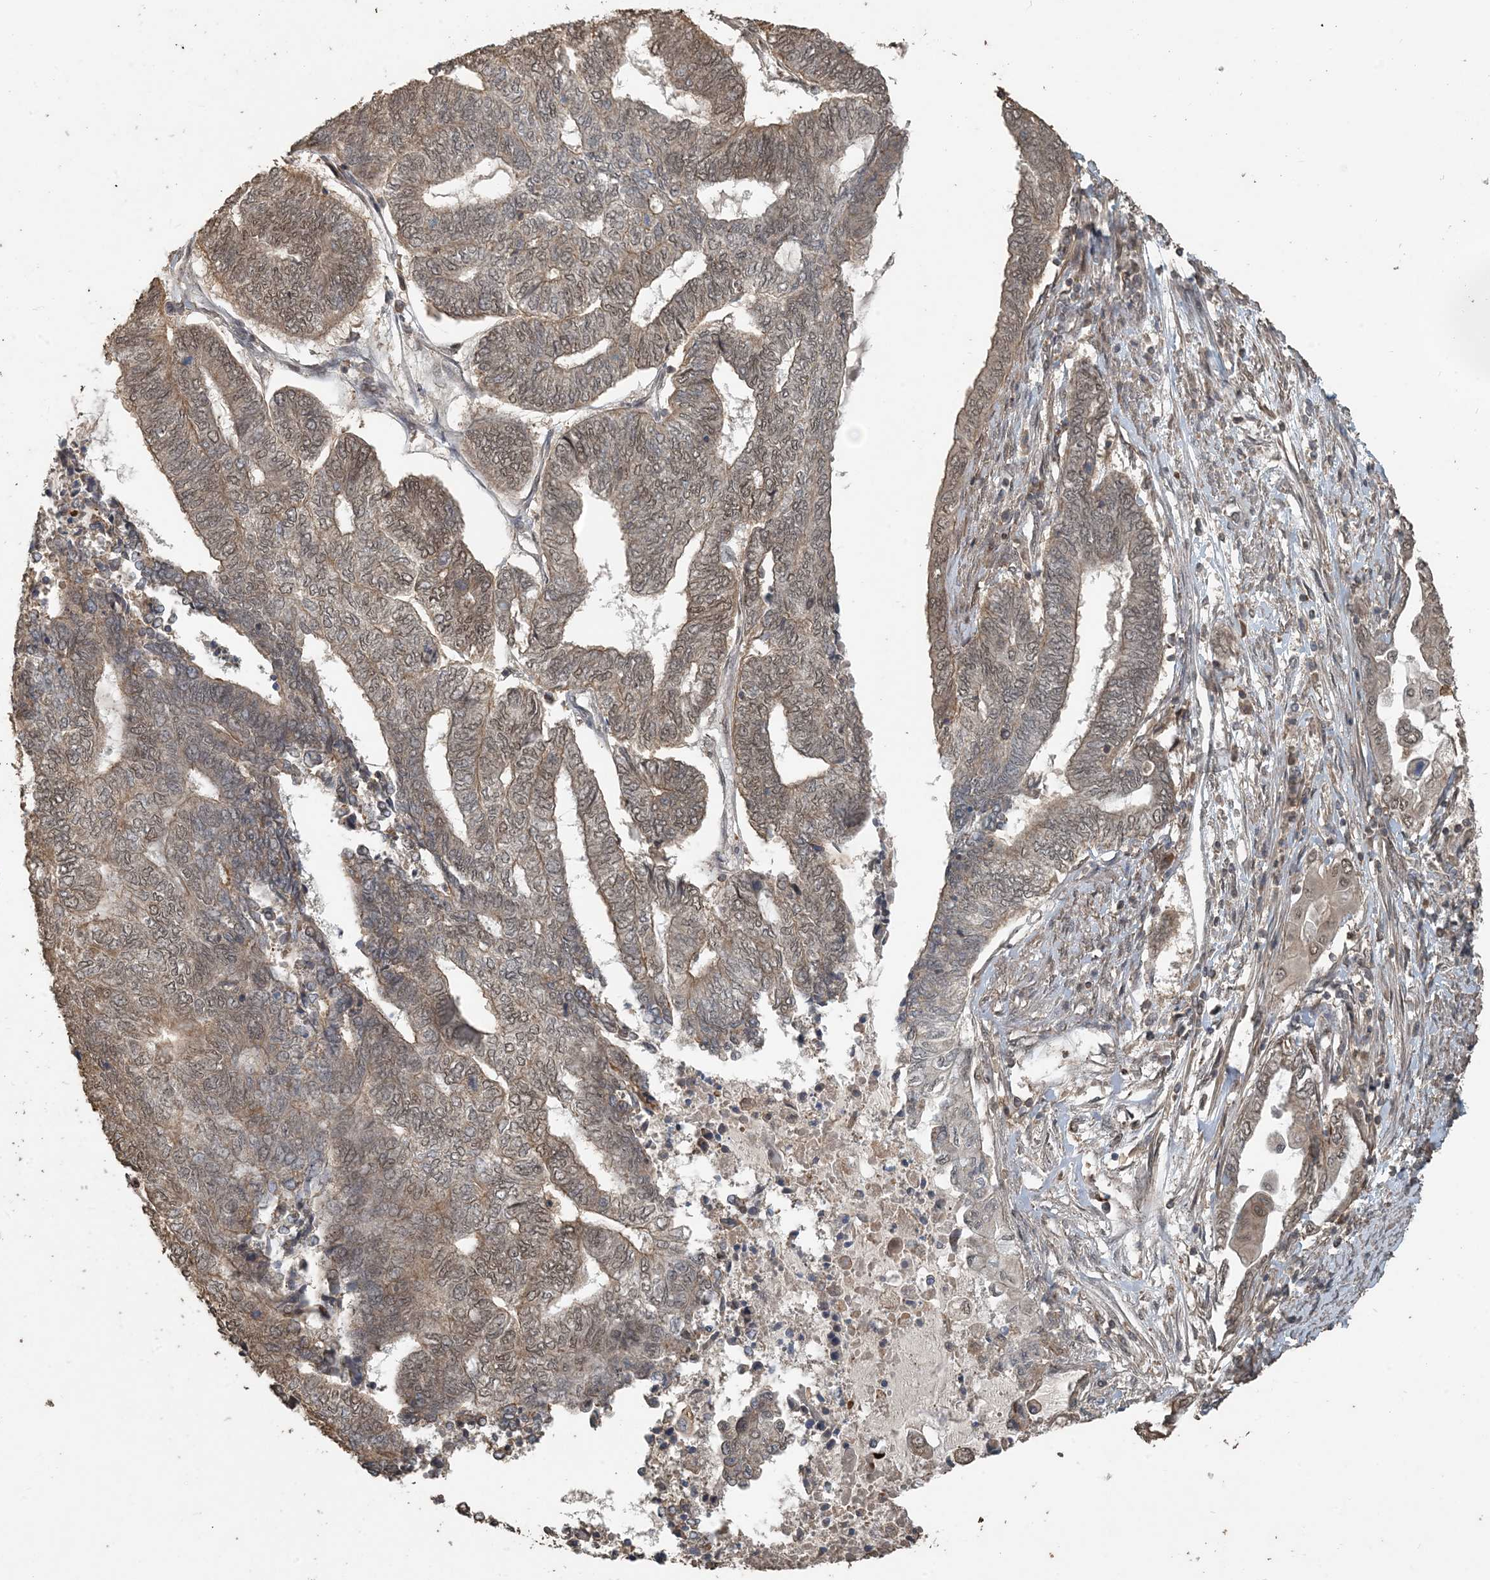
{"staining": {"intensity": "weak", "quantity": ">75%", "location": "cytoplasmic/membranous,nuclear"}, "tissue": "endometrial cancer", "cell_type": "Tumor cells", "image_type": "cancer", "snomed": [{"axis": "morphology", "description": "Adenocarcinoma, NOS"}, {"axis": "topography", "description": "Uterus"}, {"axis": "topography", "description": "Endometrium"}], "caption": "Endometrial adenocarcinoma tissue shows weak cytoplasmic/membranous and nuclear expression in approximately >75% of tumor cells (brown staining indicates protein expression, while blue staining denotes nuclei).", "gene": "ZC3H12A", "patient": {"sex": "female", "age": 70}}